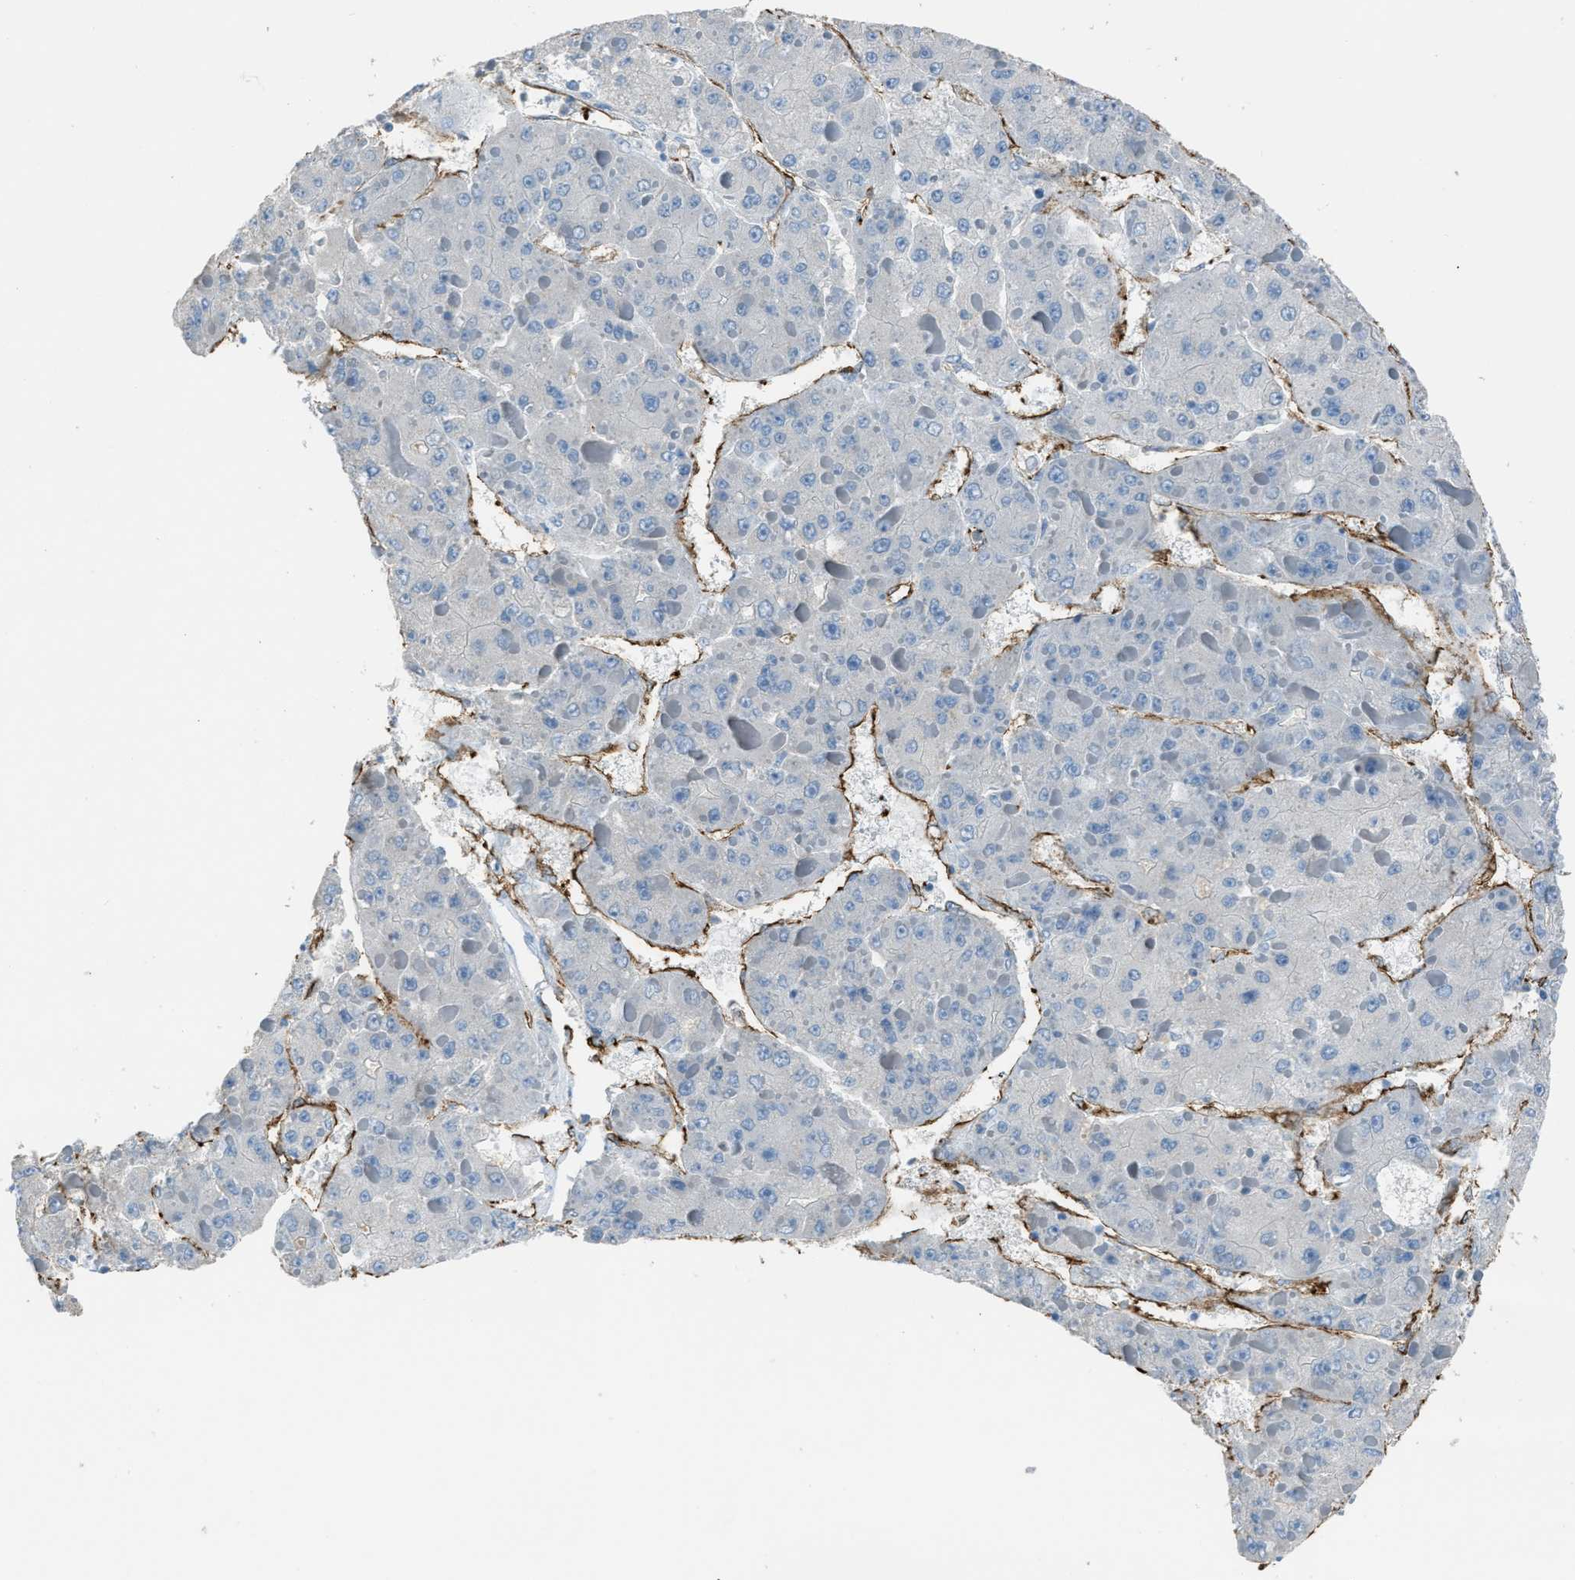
{"staining": {"intensity": "negative", "quantity": "none", "location": "none"}, "tissue": "liver cancer", "cell_type": "Tumor cells", "image_type": "cancer", "snomed": [{"axis": "morphology", "description": "Carcinoma, Hepatocellular, NOS"}, {"axis": "topography", "description": "Liver"}], "caption": "High magnification brightfield microscopy of hepatocellular carcinoma (liver) stained with DAB (brown) and counterstained with hematoxylin (blue): tumor cells show no significant positivity.", "gene": "SLC22A15", "patient": {"sex": "female", "age": 73}}